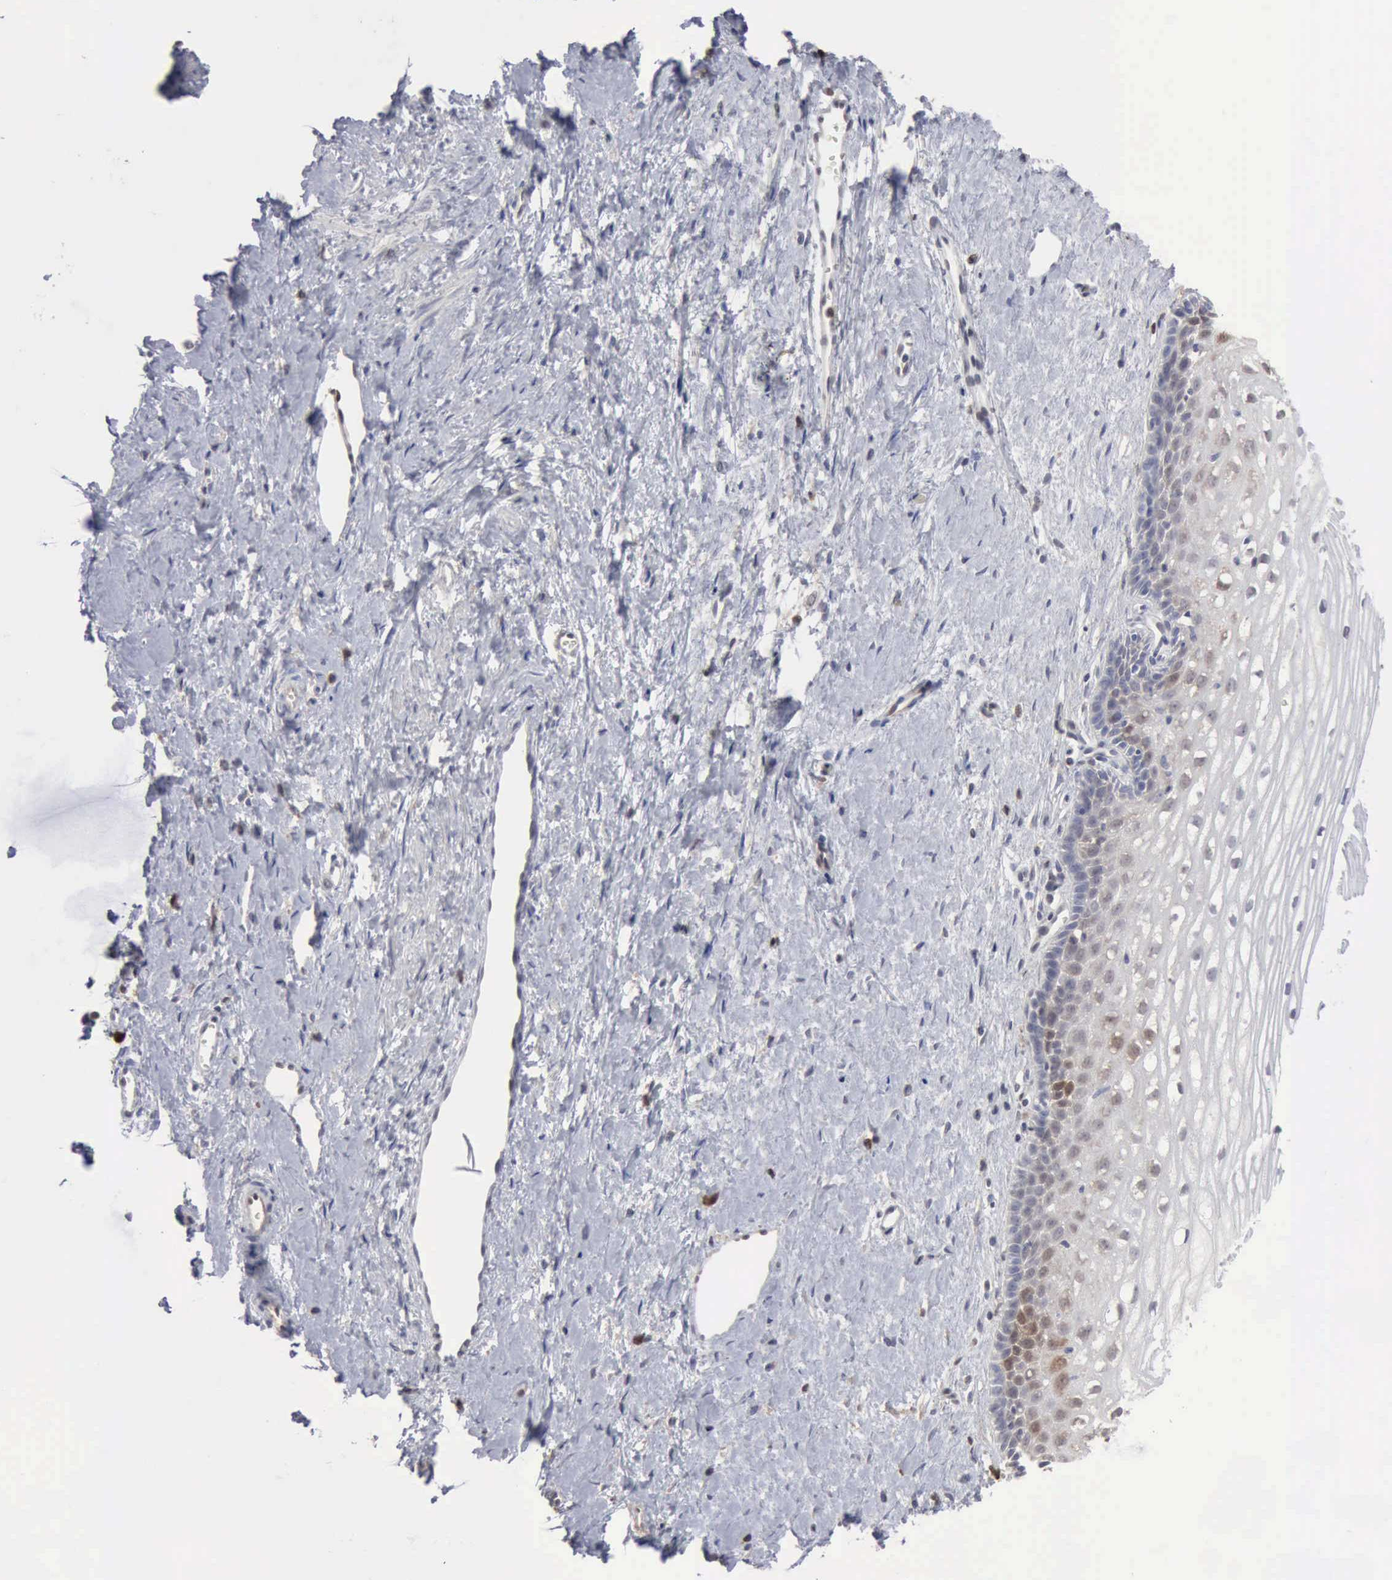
{"staining": {"intensity": "negative", "quantity": "none", "location": "none"}, "tissue": "cervix", "cell_type": "Glandular cells", "image_type": "normal", "snomed": [{"axis": "morphology", "description": "Normal tissue, NOS"}, {"axis": "topography", "description": "Cervix"}], "caption": "There is no significant positivity in glandular cells of cervix. (DAB IHC with hematoxylin counter stain).", "gene": "STAT1", "patient": {"sex": "female", "age": 40}}